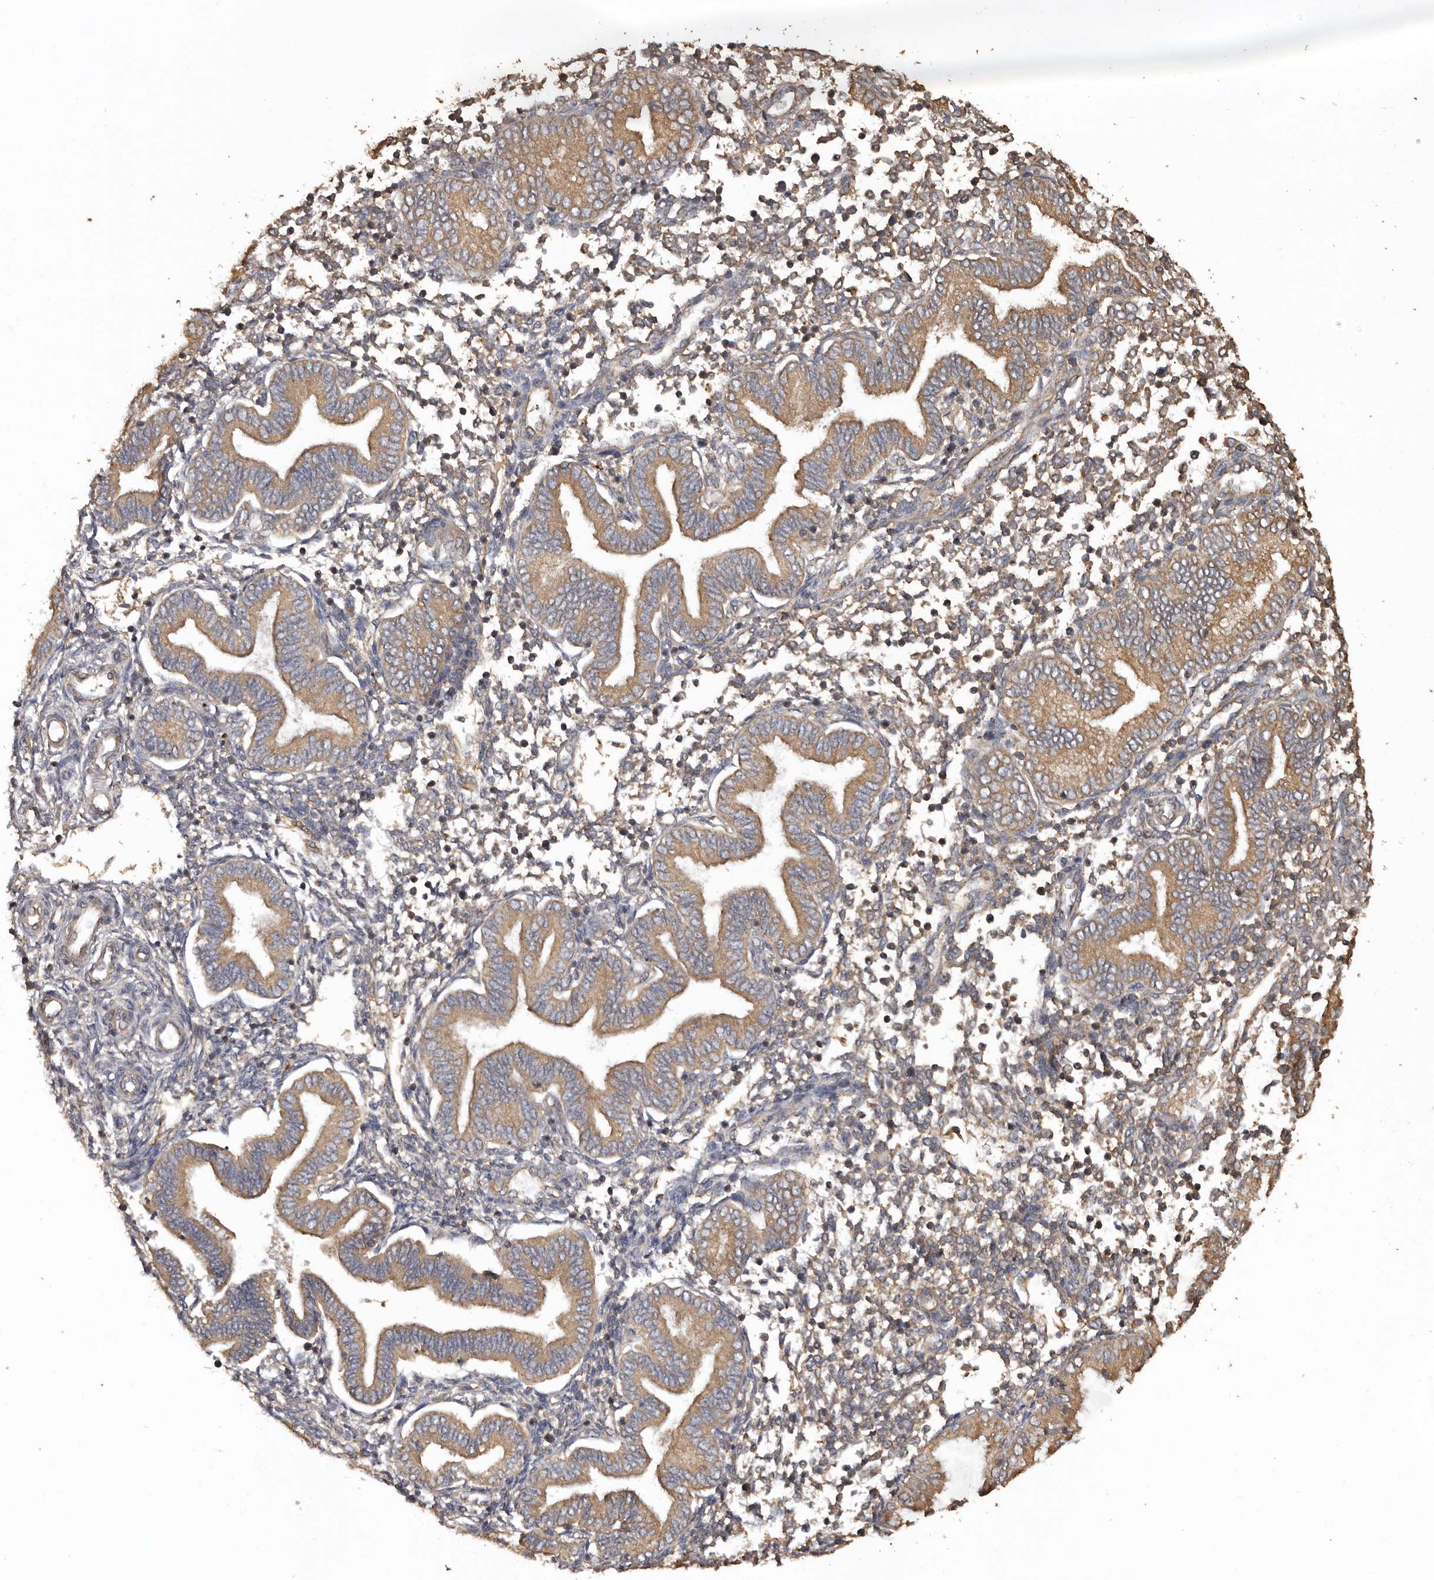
{"staining": {"intensity": "moderate", "quantity": "<25%", "location": "cytoplasmic/membranous"}, "tissue": "endometrium", "cell_type": "Cells in endometrial stroma", "image_type": "normal", "snomed": [{"axis": "morphology", "description": "Normal tissue, NOS"}, {"axis": "topography", "description": "Endometrium"}], "caption": "Cells in endometrial stroma demonstrate low levels of moderate cytoplasmic/membranous staining in approximately <25% of cells in unremarkable human endometrium. The staining is performed using DAB brown chromogen to label protein expression. The nuclei are counter-stained blue using hematoxylin.", "gene": "FLCN", "patient": {"sex": "female", "age": 53}}